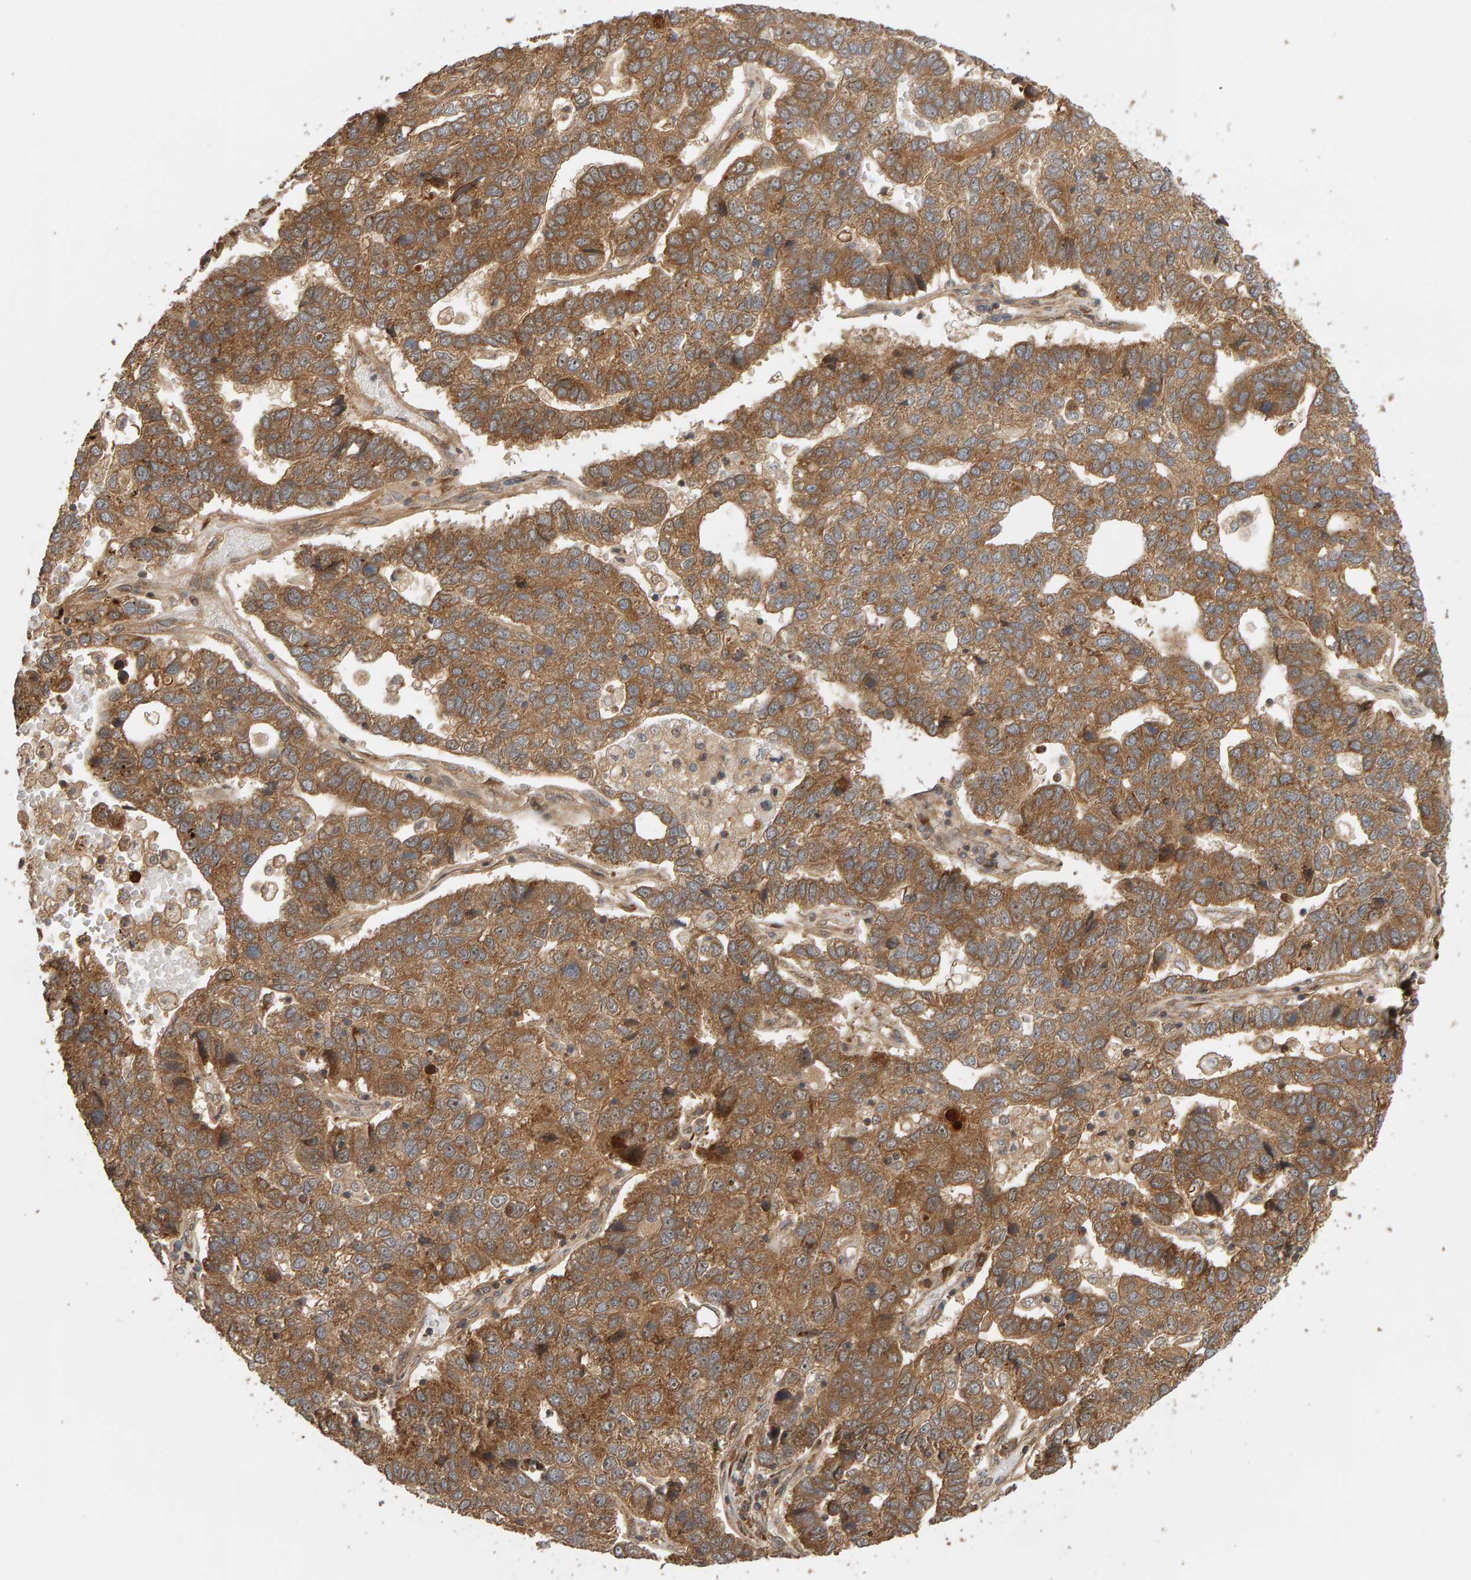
{"staining": {"intensity": "moderate", "quantity": ">75%", "location": "cytoplasmic/membranous"}, "tissue": "pancreatic cancer", "cell_type": "Tumor cells", "image_type": "cancer", "snomed": [{"axis": "morphology", "description": "Adenocarcinoma, NOS"}, {"axis": "topography", "description": "Pancreas"}], "caption": "The micrograph demonstrates staining of adenocarcinoma (pancreatic), revealing moderate cytoplasmic/membranous protein expression (brown color) within tumor cells. The protein of interest is shown in brown color, while the nuclei are stained blue.", "gene": "ZFAND1", "patient": {"sex": "female", "age": 61}}